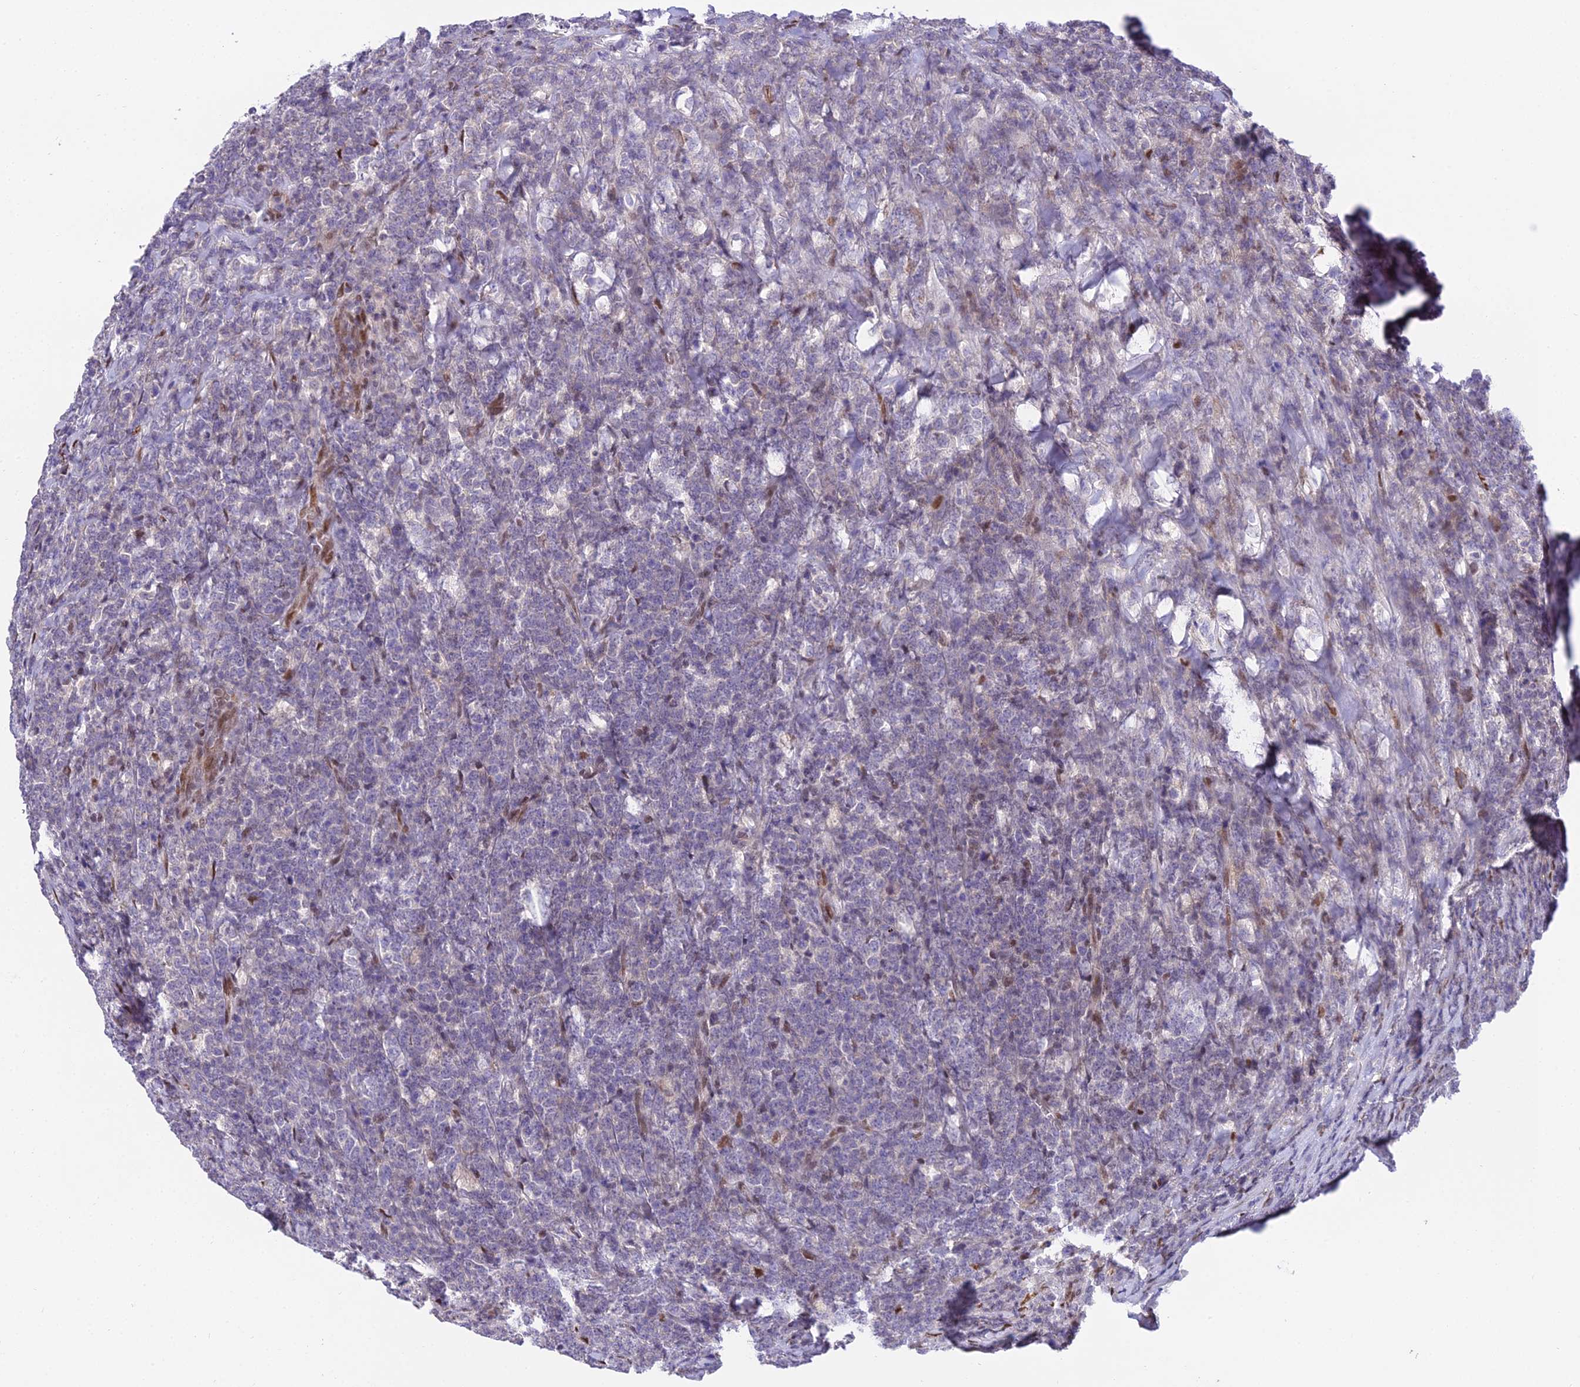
{"staining": {"intensity": "negative", "quantity": "none", "location": "none"}, "tissue": "lymphoma", "cell_type": "Tumor cells", "image_type": "cancer", "snomed": [{"axis": "morphology", "description": "Malignant lymphoma, non-Hodgkin's type, High grade"}, {"axis": "topography", "description": "Small intestine"}], "caption": "High-grade malignant lymphoma, non-Hodgkin's type stained for a protein using immunohistochemistry shows no positivity tumor cells.", "gene": "ZNF707", "patient": {"sex": "male", "age": 8}}